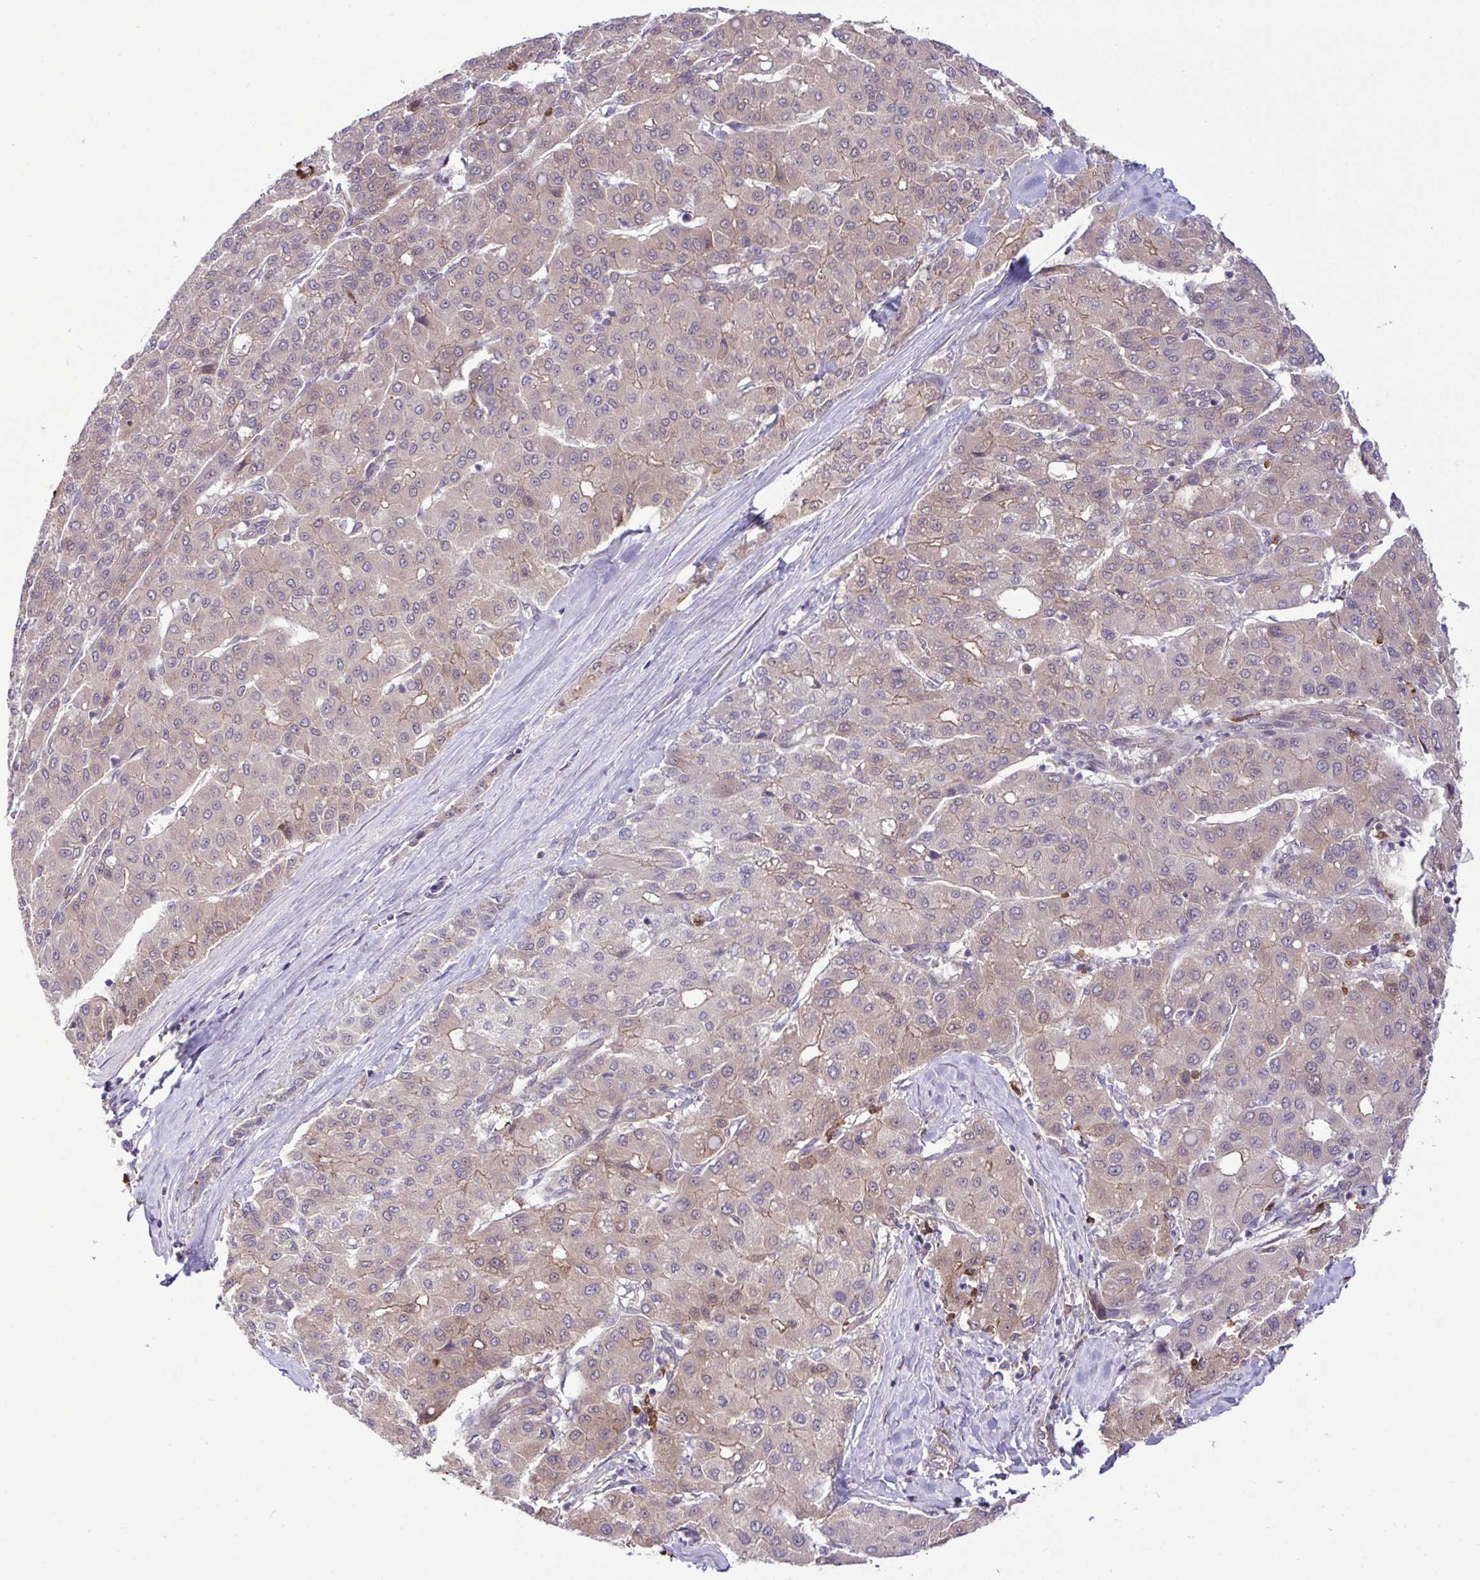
{"staining": {"intensity": "weak", "quantity": "<25%", "location": "cytoplasmic/membranous"}, "tissue": "liver cancer", "cell_type": "Tumor cells", "image_type": "cancer", "snomed": [{"axis": "morphology", "description": "Carcinoma, Hepatocellular, NOS"}, {"axis": "topography", "description": "Liver"}], "caption": "DAB (3,3'-diaminobenzidine) immunohistochemical staining of liver hepatocellular carcinoma reveals no significant staining in tumor cells.", "gene": "CMPK1", "patient": {"sex": "male", "age": 65}}